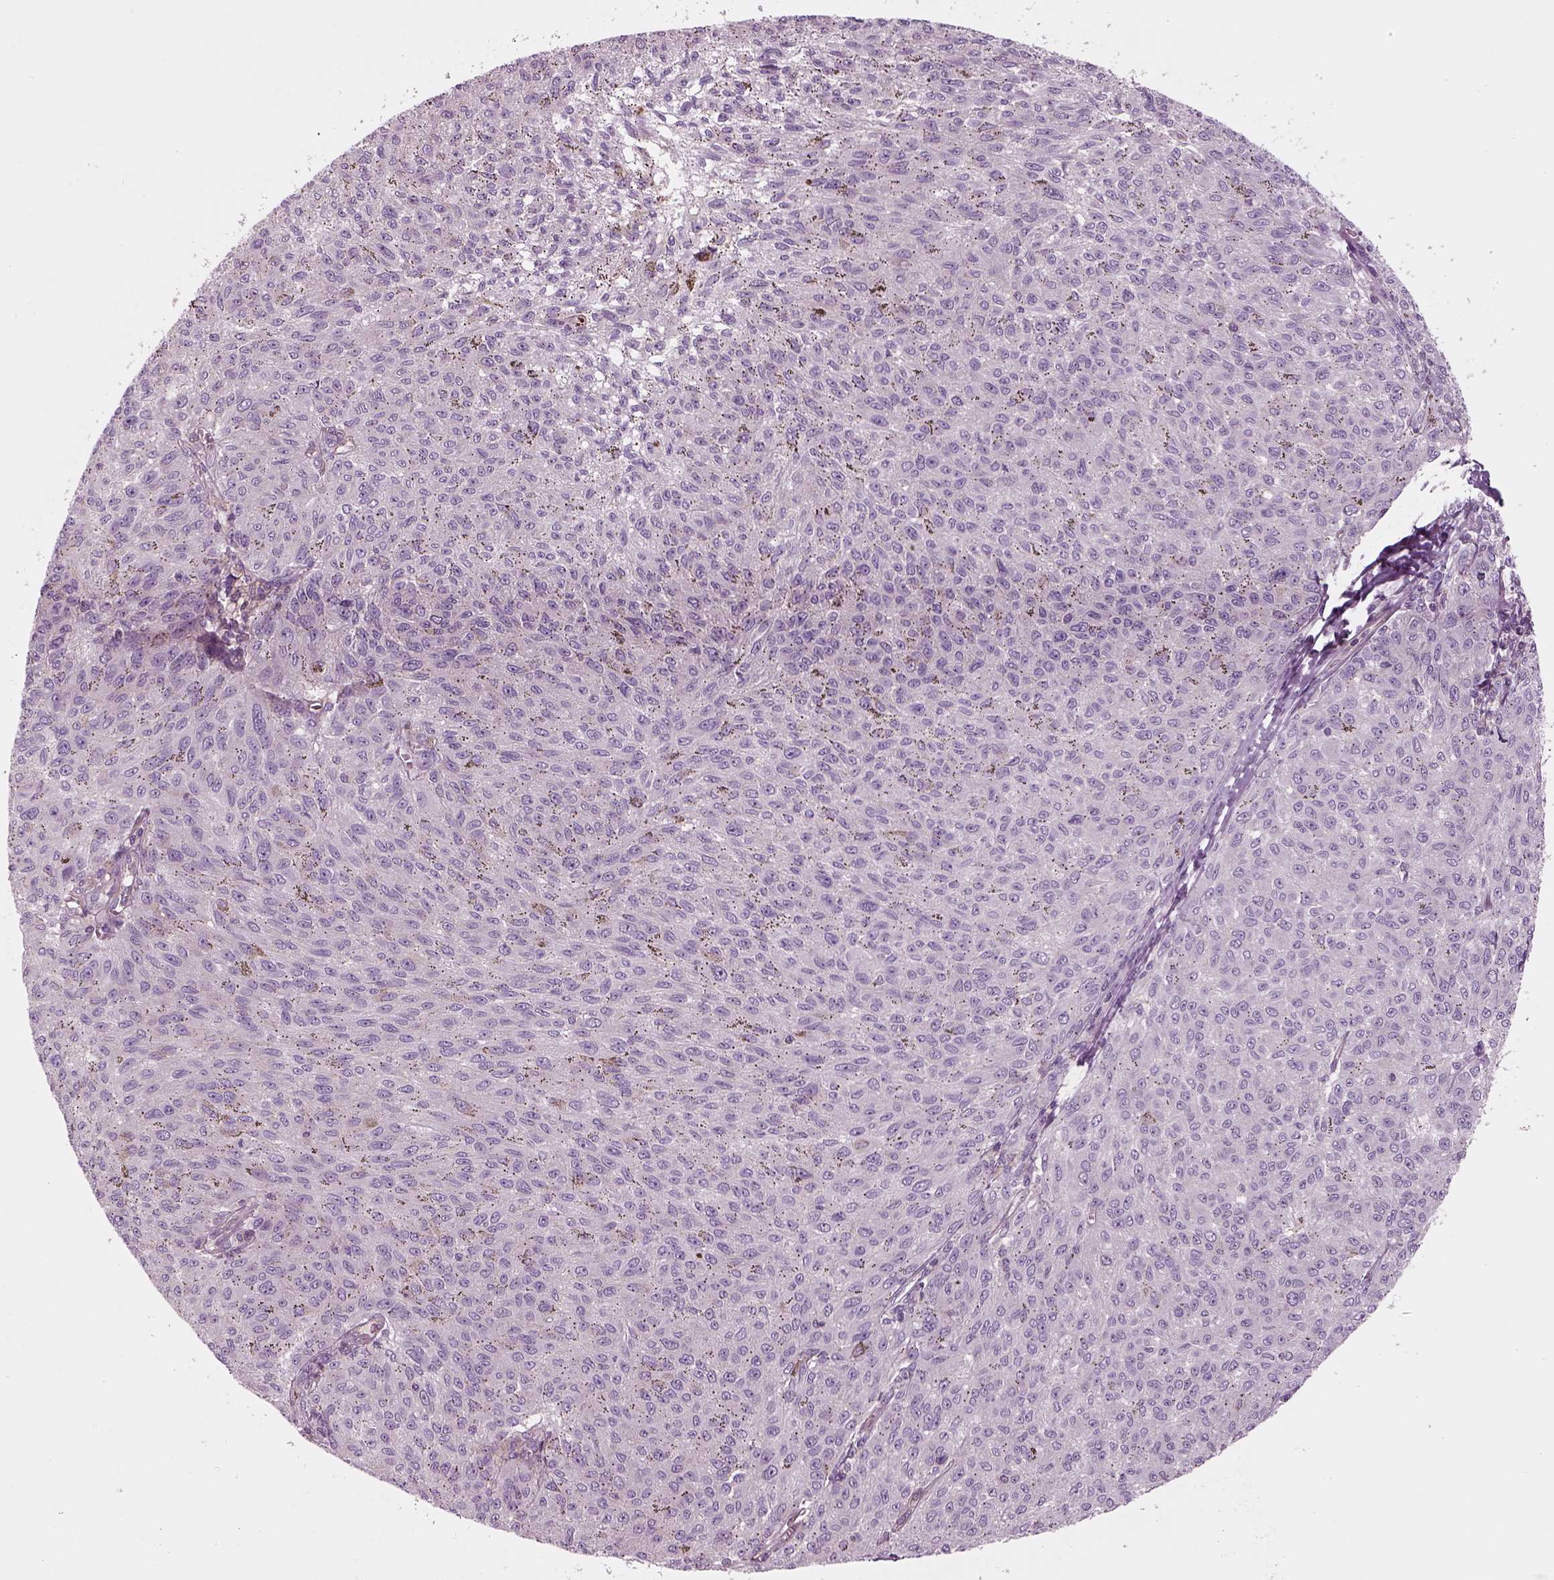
{"staining": {"intensity": "negative", "quantity": "none", "location": "none"}, "tissue": "melanoma", "cell_type": "Tumor cells", "image_type": "cancer", "snomed": [{"axis": "morphology", "description": "Malignant melanoma, NOS"}, {"axis": "topography", "description": "Skin"}], "caption": "Malignant melanoma was stained to show a protein in brown. There is no significant expression in tumor cells.", "gene": "SLC2A3", "patient": {"sex": "female", "age": 72}}